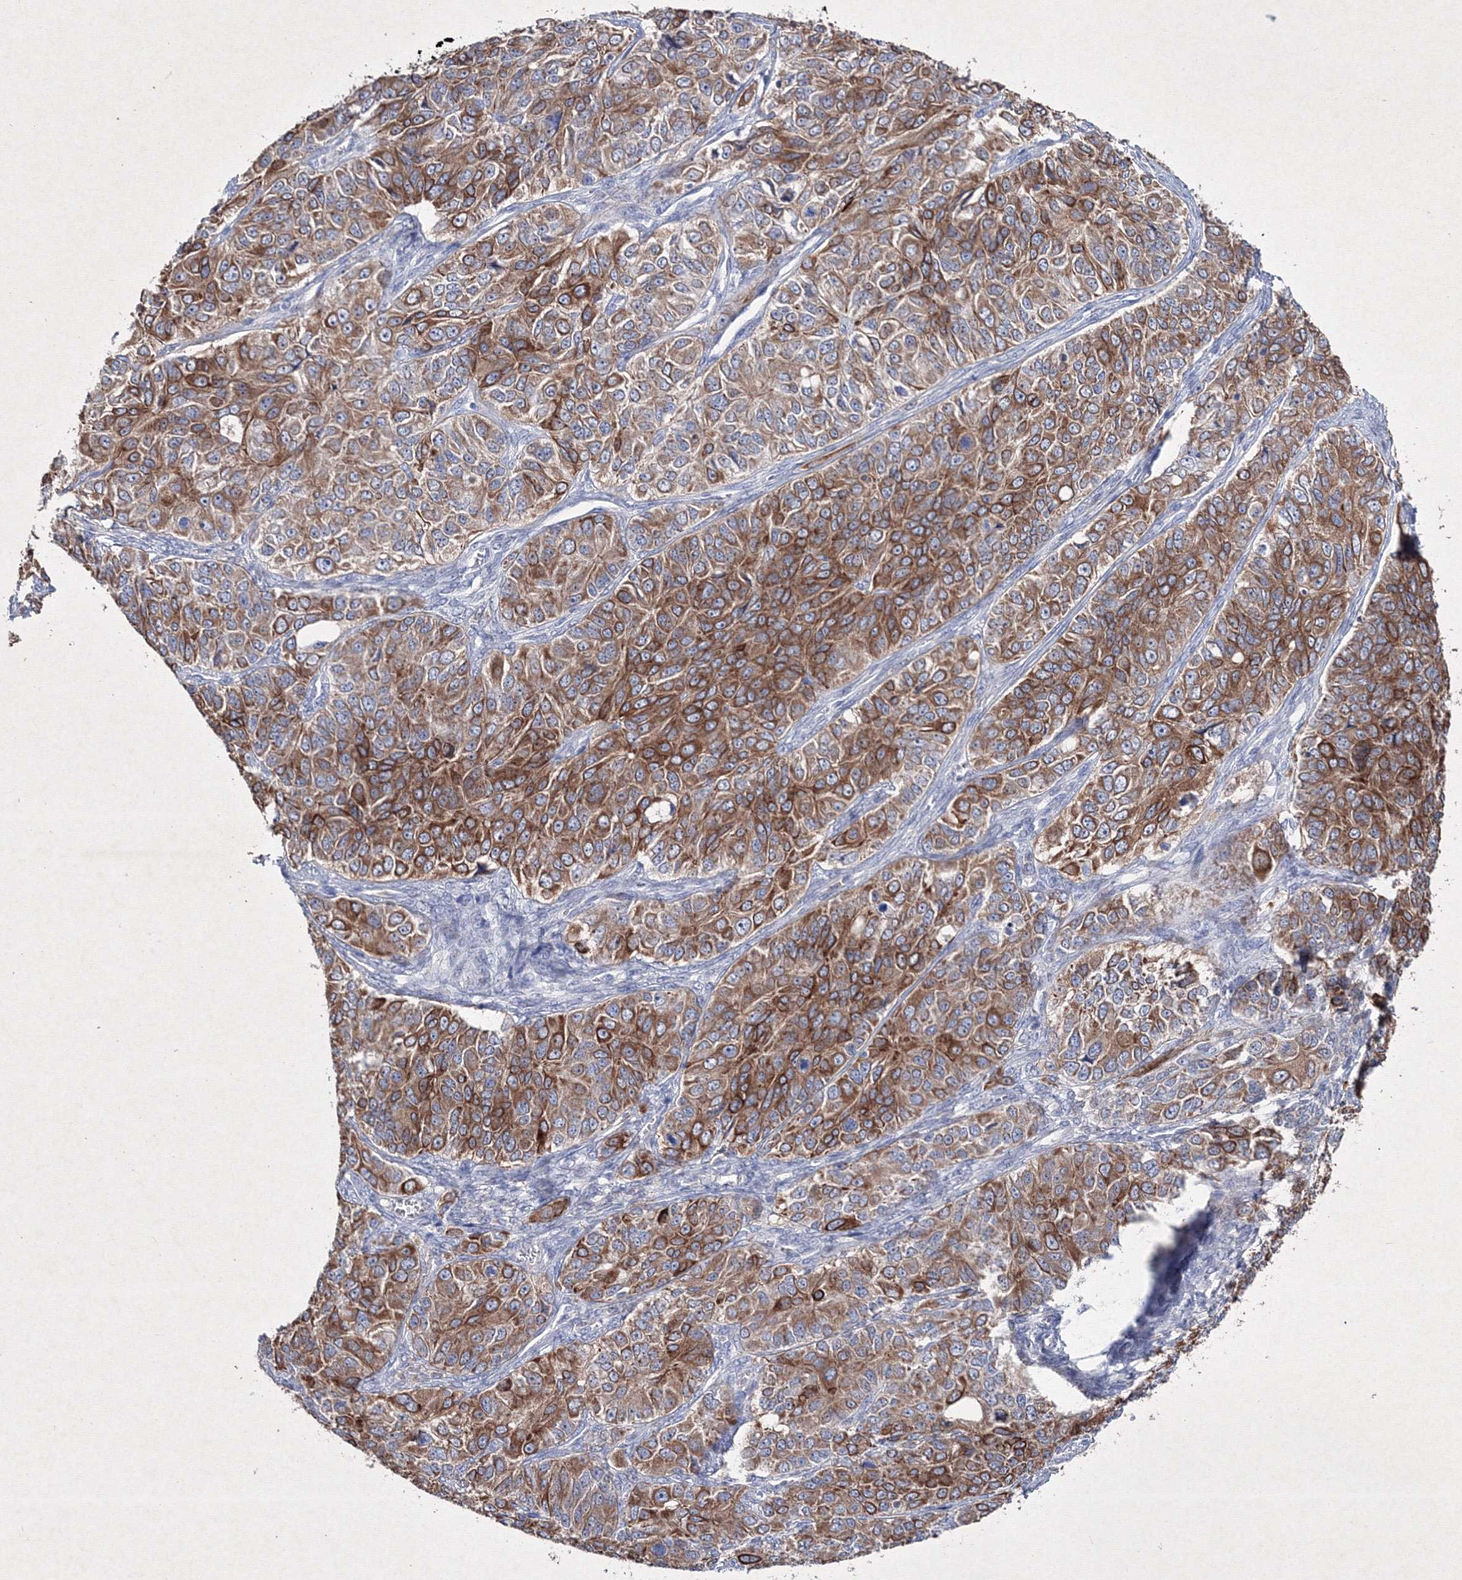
{"staining": {"intensity": "strong", "quantity": ">75%", "location": "cytoplasmic/membranous"}, "tissue": "ovarian cancer", "cell_type": "Tumor cells", "image_type": "cancer", "snomed": [{"axis": "morphology", "description": "Carcinoma, endometroid"}, {"axis": "topography", "description": "Ovary"}], "caption": "Endometroid carcinoma (ovarian) was stained to show a protein in brown. There is high levels of strong cytoplasmic/membranous staining in about >75% of tumor cells.", "gene": "SMIM29", "patient": {"sex": "female", "age": 51}}